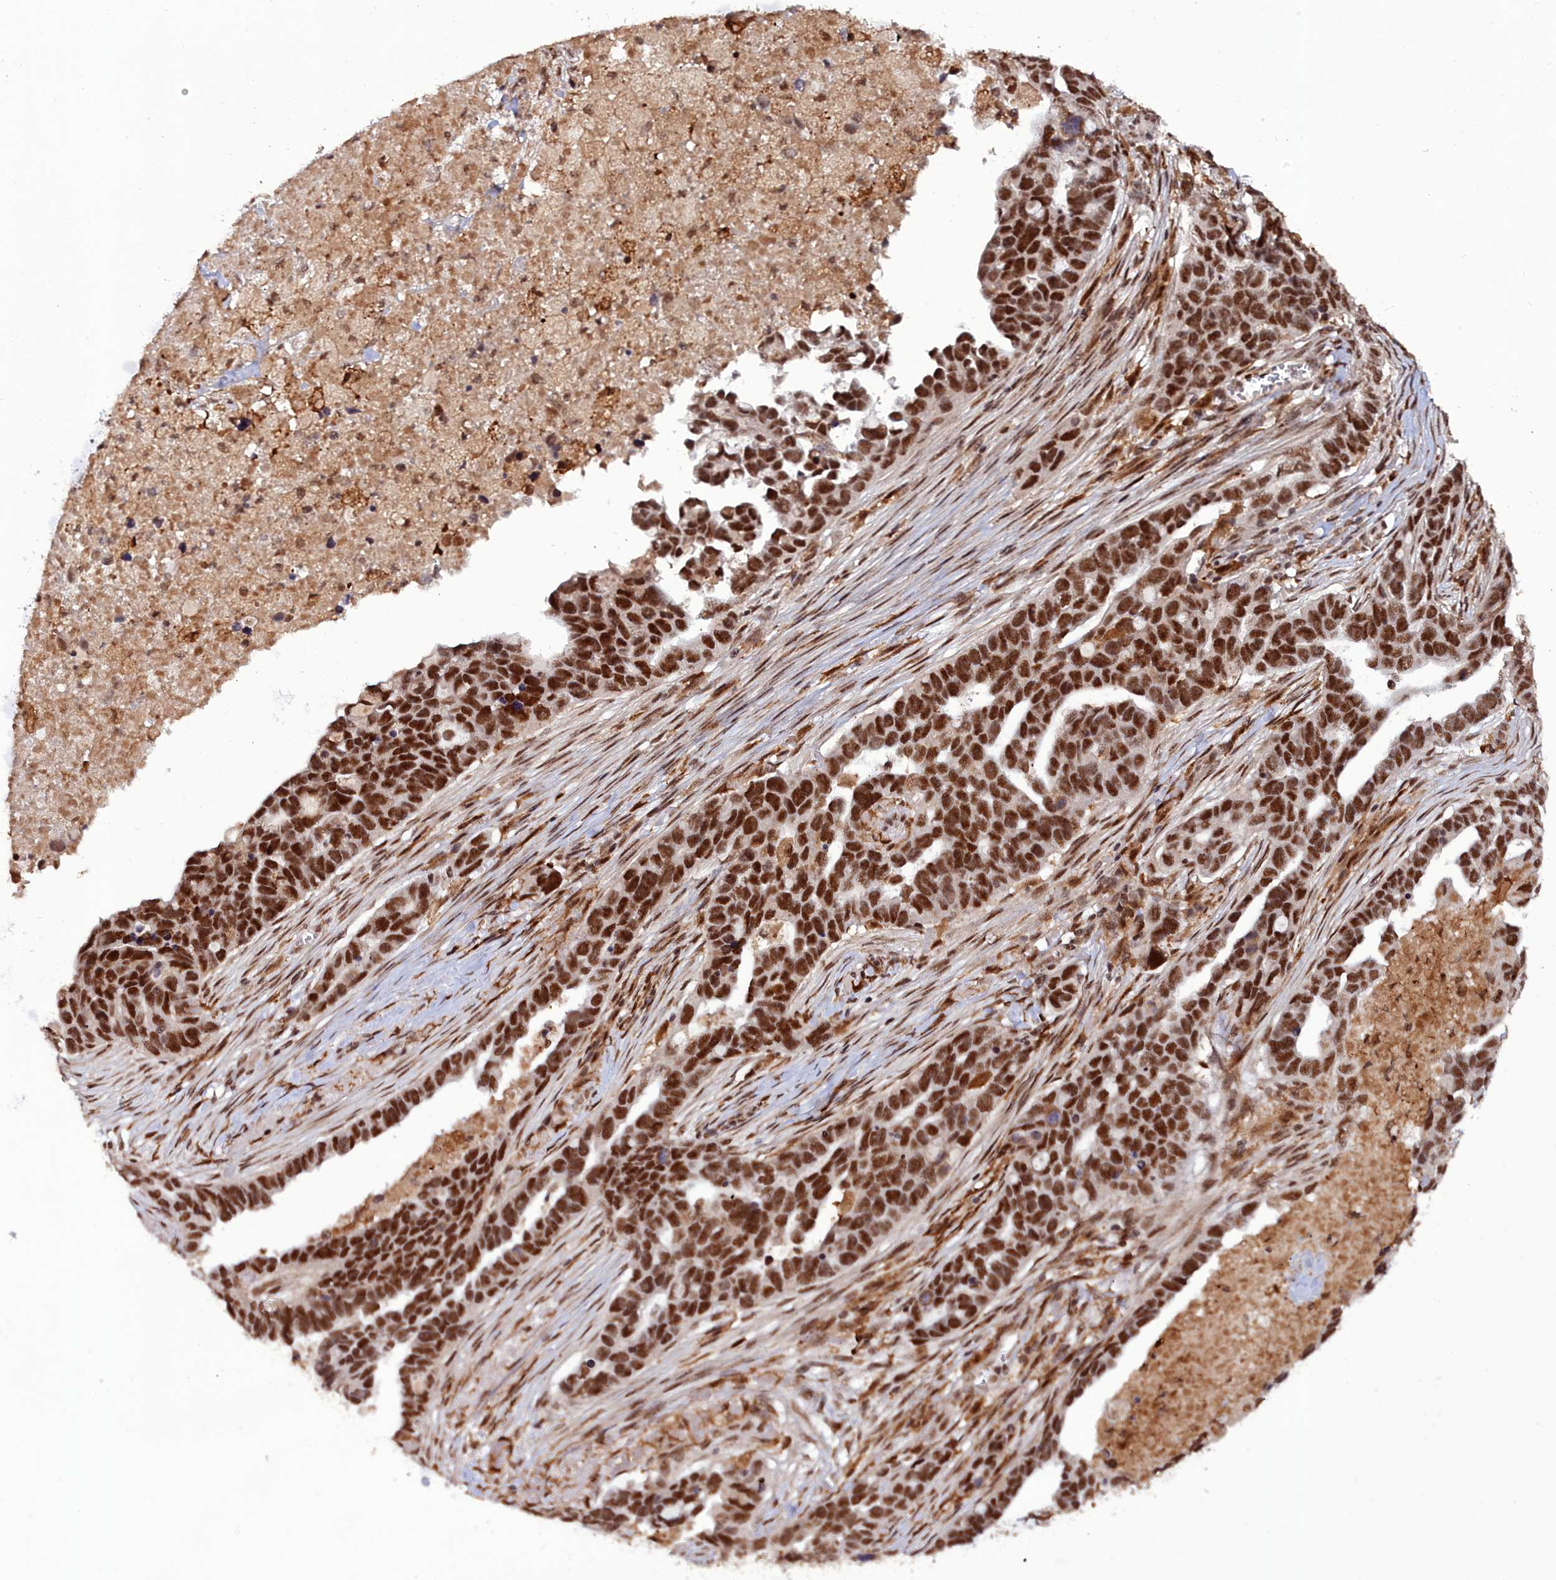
{"staining": {"intensity": "strong", "quantity": ">75%", "location": "nuclear"}, "tissue": "ovarian cancer", "cell_type": "Tumor cells", "image_type": "cancer", "snomed": [{"axis": "morphology", "description": "Cystadenocarcinoma, serous, NOS"}, {"axis": "topography", "description": "Ovary"}], "caption": "Immunohistochemistry (IHC) histopathology image of neoplastic tissue: human ovarian cancer (serous cystadenocarcinoma) stained using IHC displays high levels of strong protein expression localized specifically in the nuclear of tumor cells, appearing as a nuclear brown color.", "gene": "CXXC1", "patient": {"sex": "female", "age": 54}}